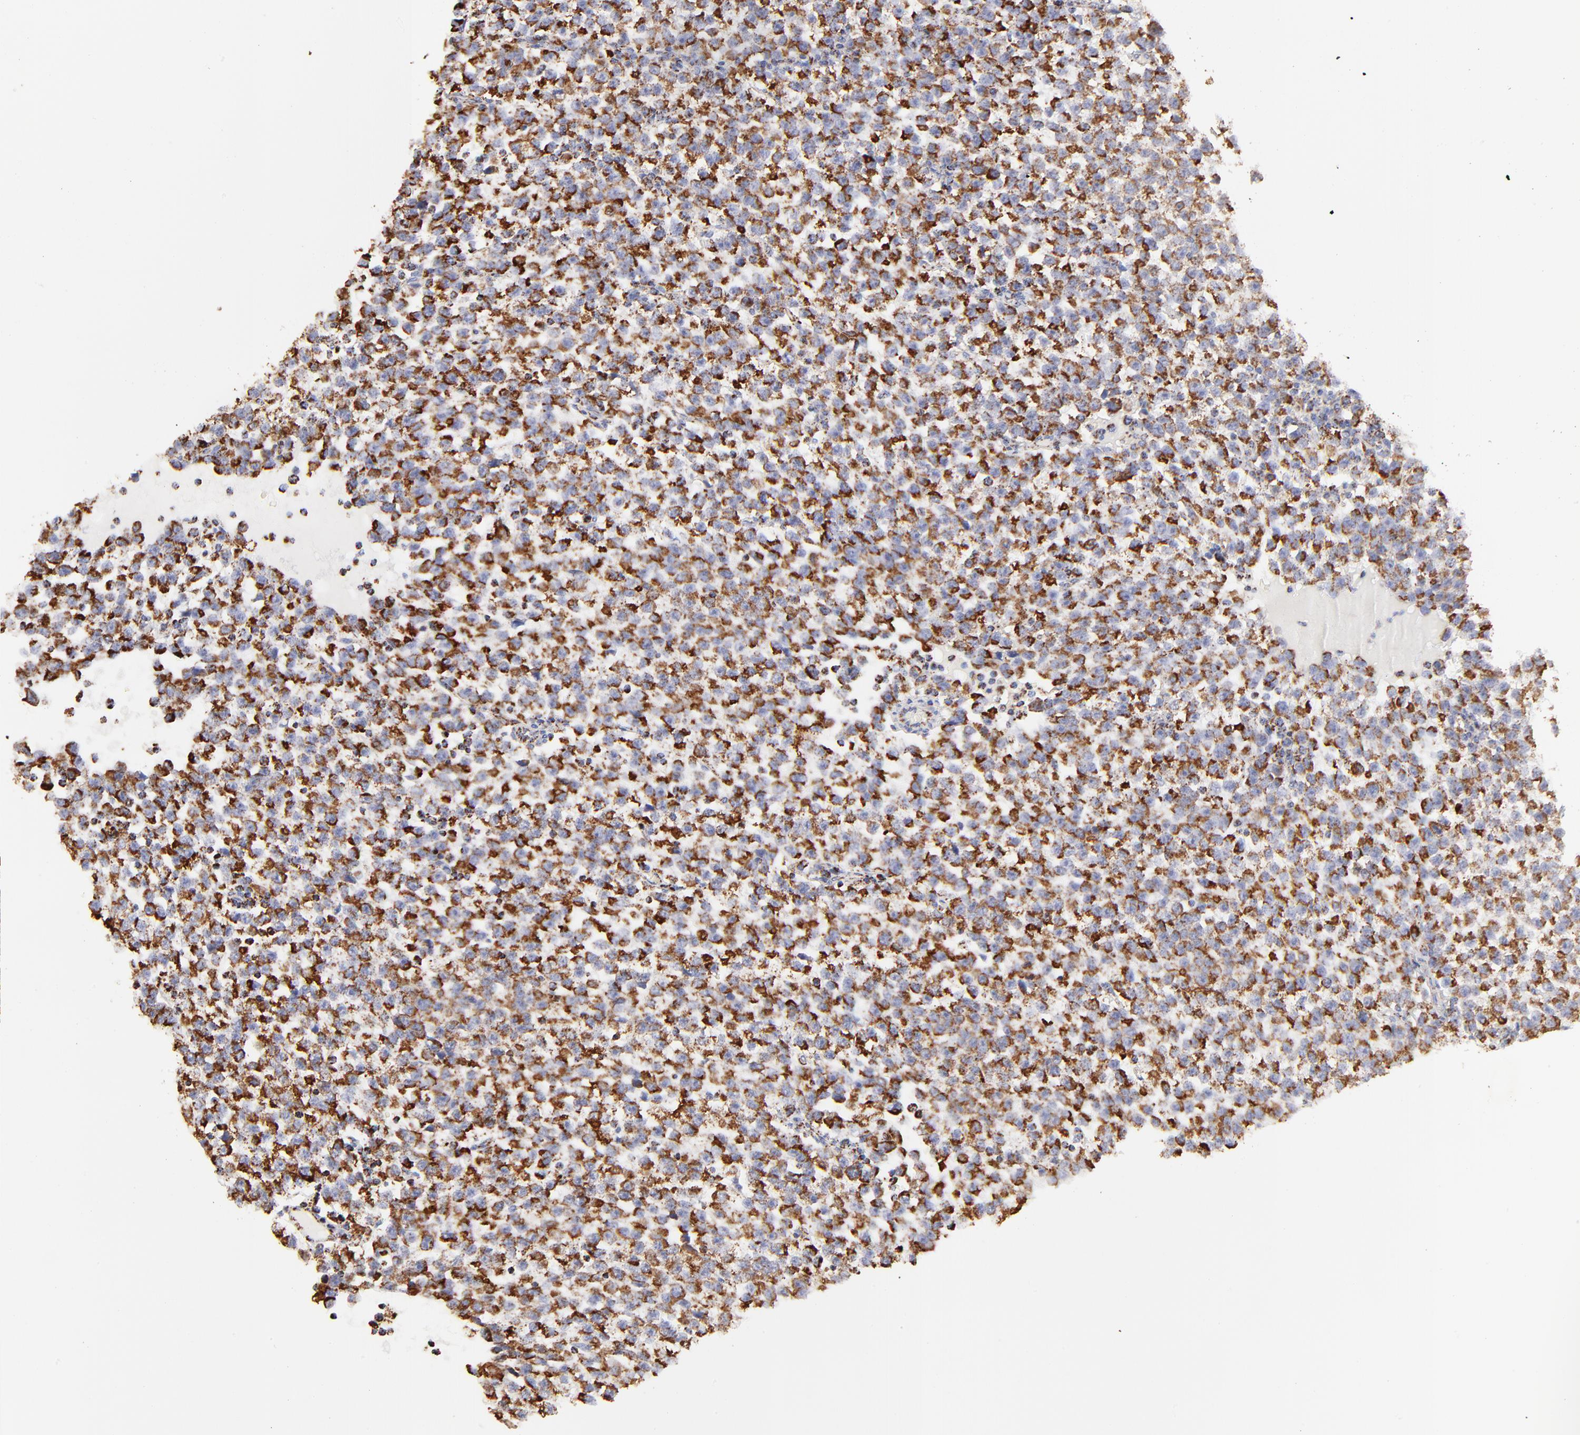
{"staining": {"intensity": "strong", "quantity": ">75%", "location": "cytoplasmic/membranous"}, "tissue": "testis cancer", "cell_type": "Tumor cells", "image_type": "cancer", "snomed": [{"axis": "morphology", "description": "Seminoma, NOS"}, {"axis": "topography", "description": "Testis"}], "caption": "Brown immunohistochemical staining in human testis cancer (seminoma) shows strong cytoplasmic/membranous staining in approximately >75% of tumor cells.", "gene": "COX4I1", "patient": {"sex": "male", "age": 35}}